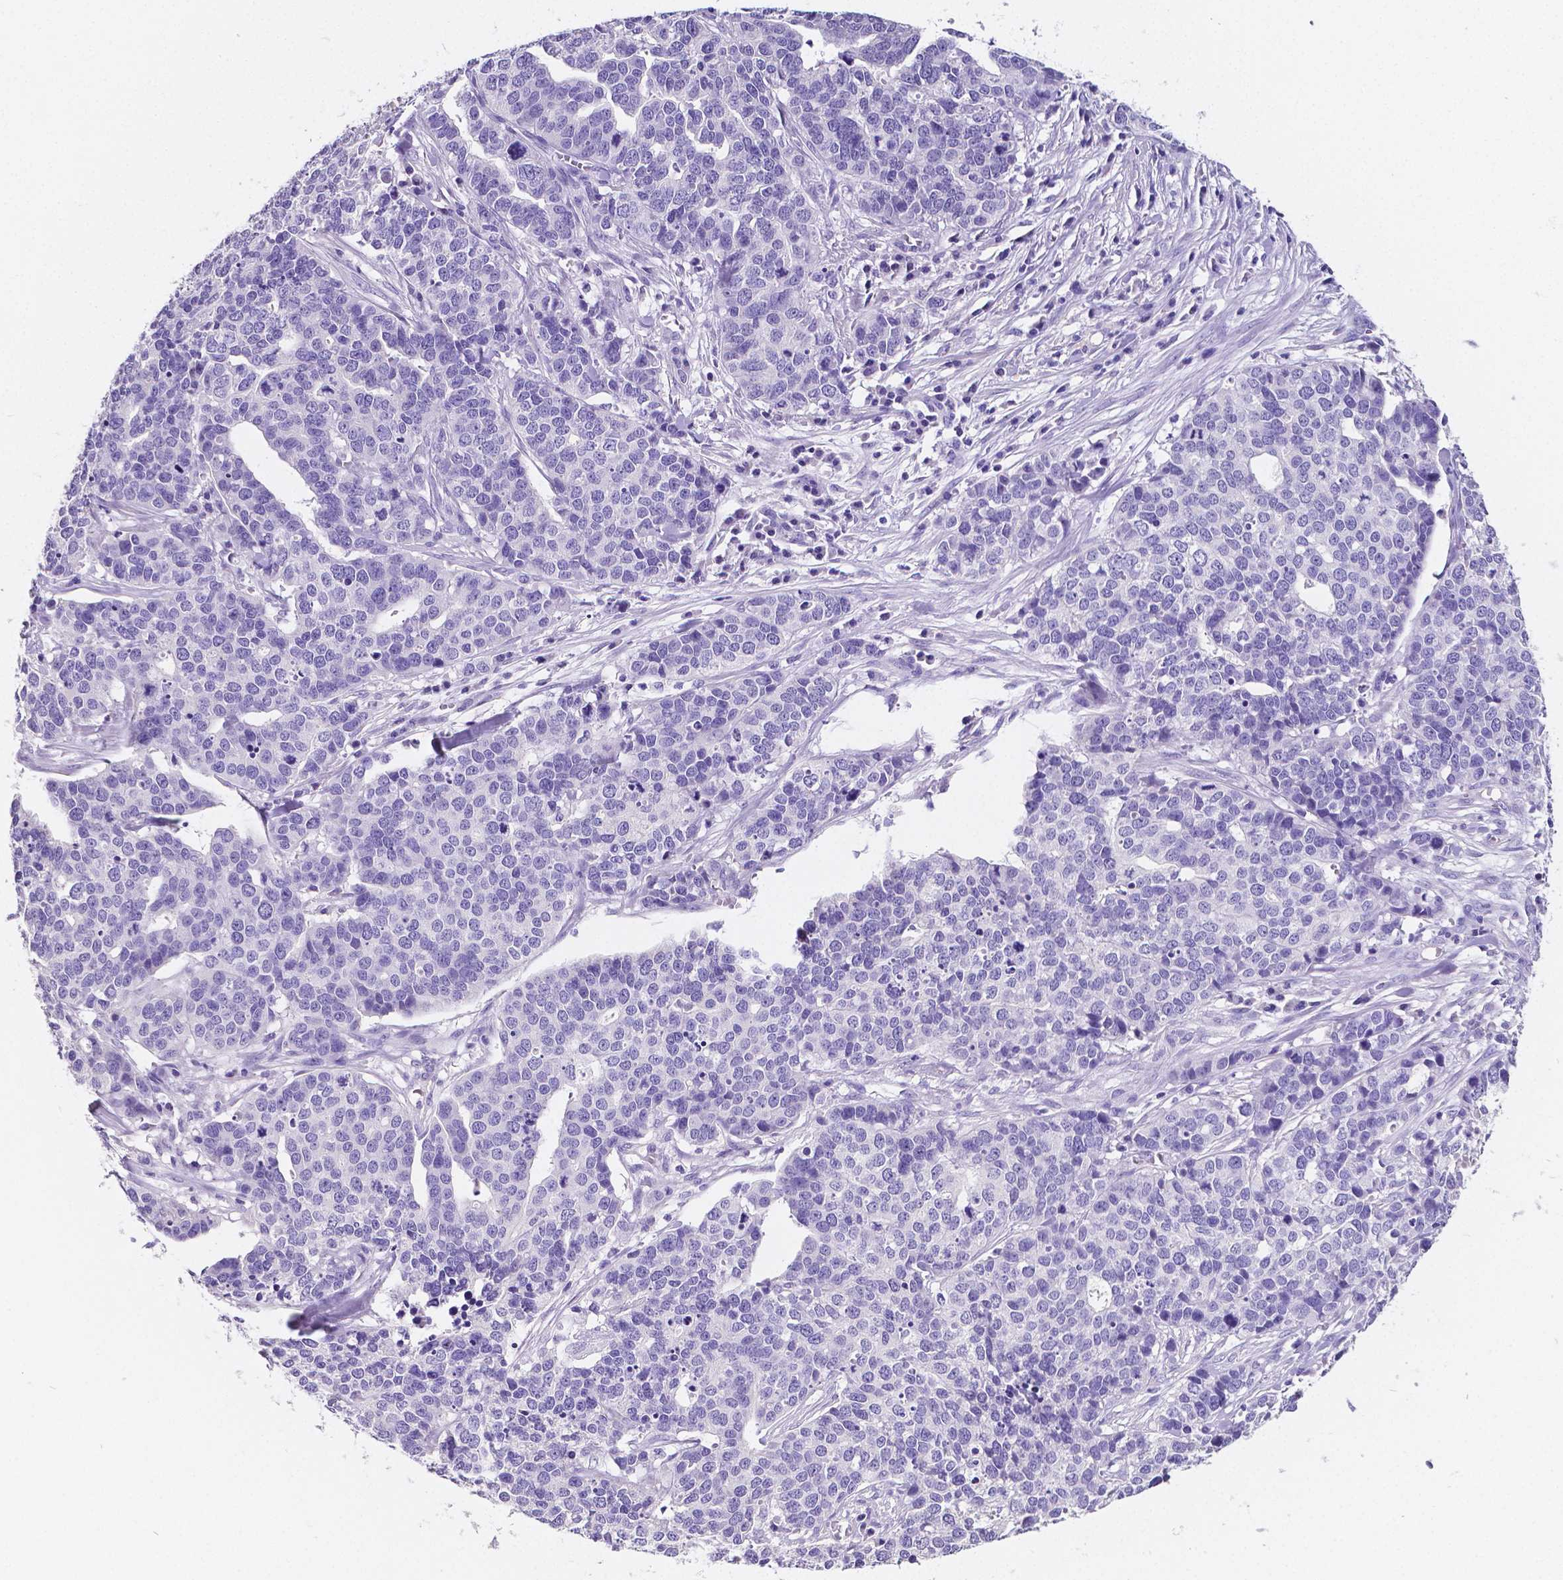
{"staining": {"intensity": "negative", "quantity": "none", "location": "none"}, "tissue": "ovarian cancer", "cell_type": "Tumor cells", "image_type": "cancer", "snomed": [{"axis": "morphology", "description": "Carcinoma, endometroid"}, {"axis": "topography", "description": "Ovary"}], "caption": "There is no significant expression in tumor cells of ovarian cancer (endometroid carcinoma). (IHC, brightfield microscopy, high magnification).", "gene": "SATB2", "patient": {"sex": "female", "age": 65}}